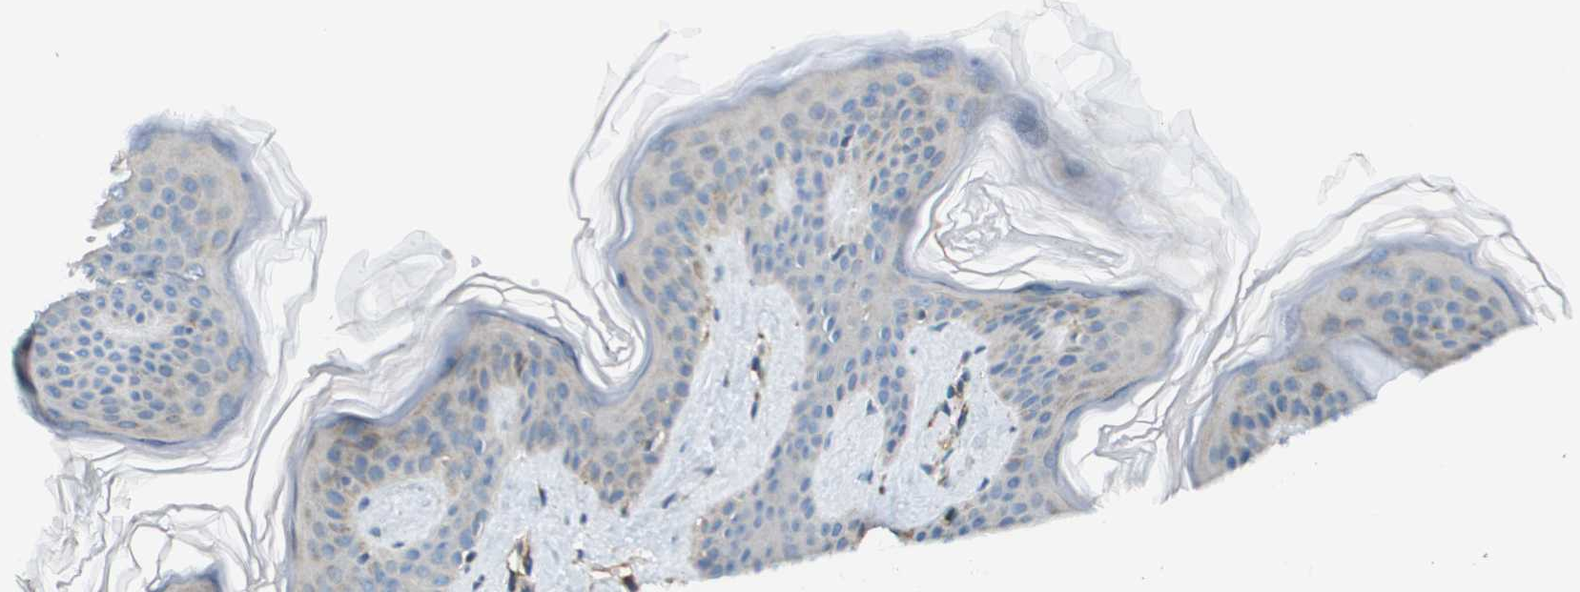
{"staining": {"intensity": "weak", "quantity": ">75%", "location": "cytoplasmic/membranous"}, "tissue": "skin", "cell_type": "Fibroblasts", "image_type": "normal", "snomed": [{"axis": "morphology", "description": "Normal tissue, NOS"}, {"axis": "topography", "description": "Skin"}], "caption": "An immunohistochemistry micrograph of benign tissue is shown. Protein staining in brown highlights weak cytoplasmic/membranous positivity in skin within fibroblasts.", "gene": "NRK", "patient": {"sex": "female", "age": 17}}